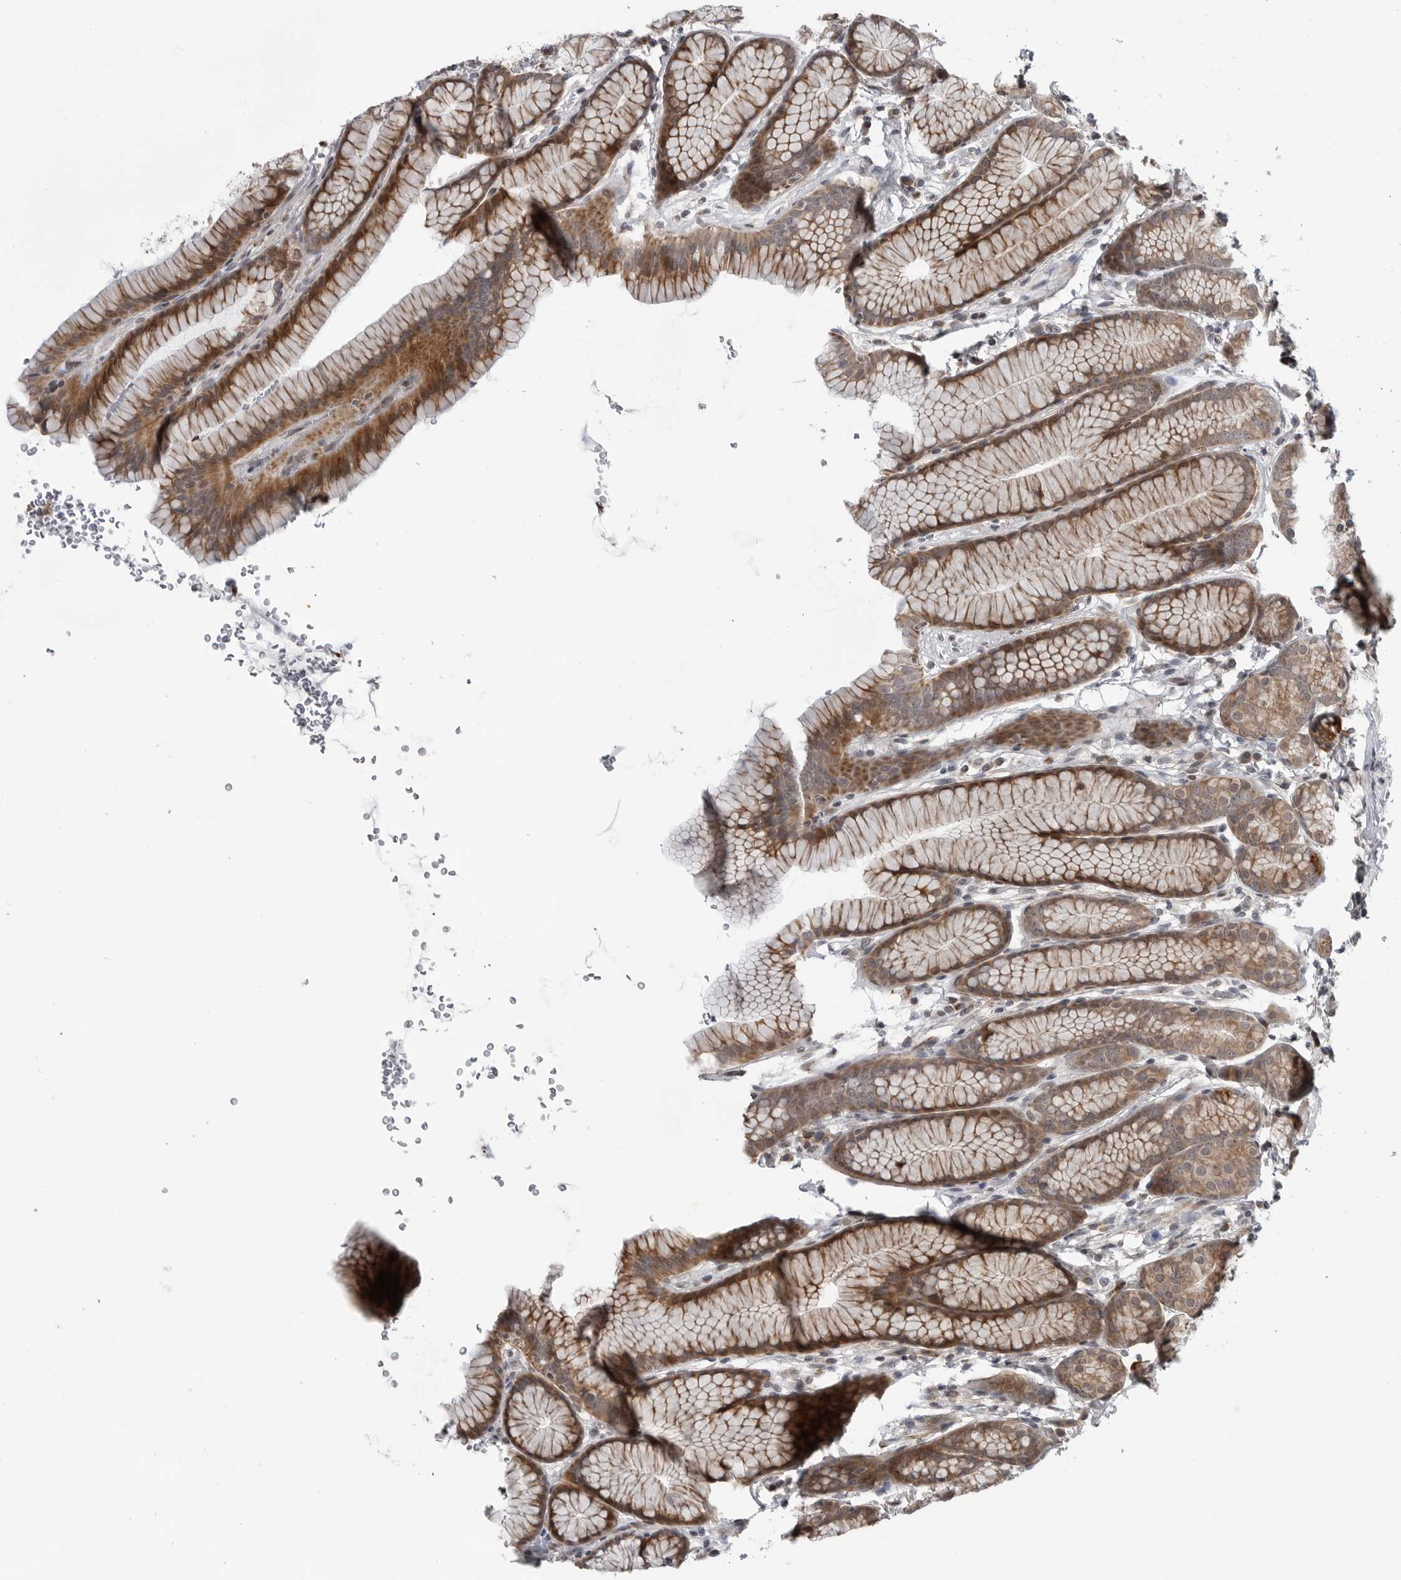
{"staining": {"intensity": "strong", "quantity": "25%-75%", "location": "cytoplasmic/membranous"}, "tissue": "stomach", "cell_type": "Glandular cells", "image_type": "normal", "snomed": [{"axis": "morphology", "description": "Normal tissue, NOS"}, {"axis": "topography", "description": "Stomach"}], "caption": "Glandular cells demonstrate strong cytoplasmic/membranous expression in approximately 25%-75% of cells in benign stomach. Using DAB (brown) and hematoxylin (blue) stains, captured at high magnification using brightfield microscopy.", "gene": "FAAP100", "patient": {"sex": "male", "age": 42}}